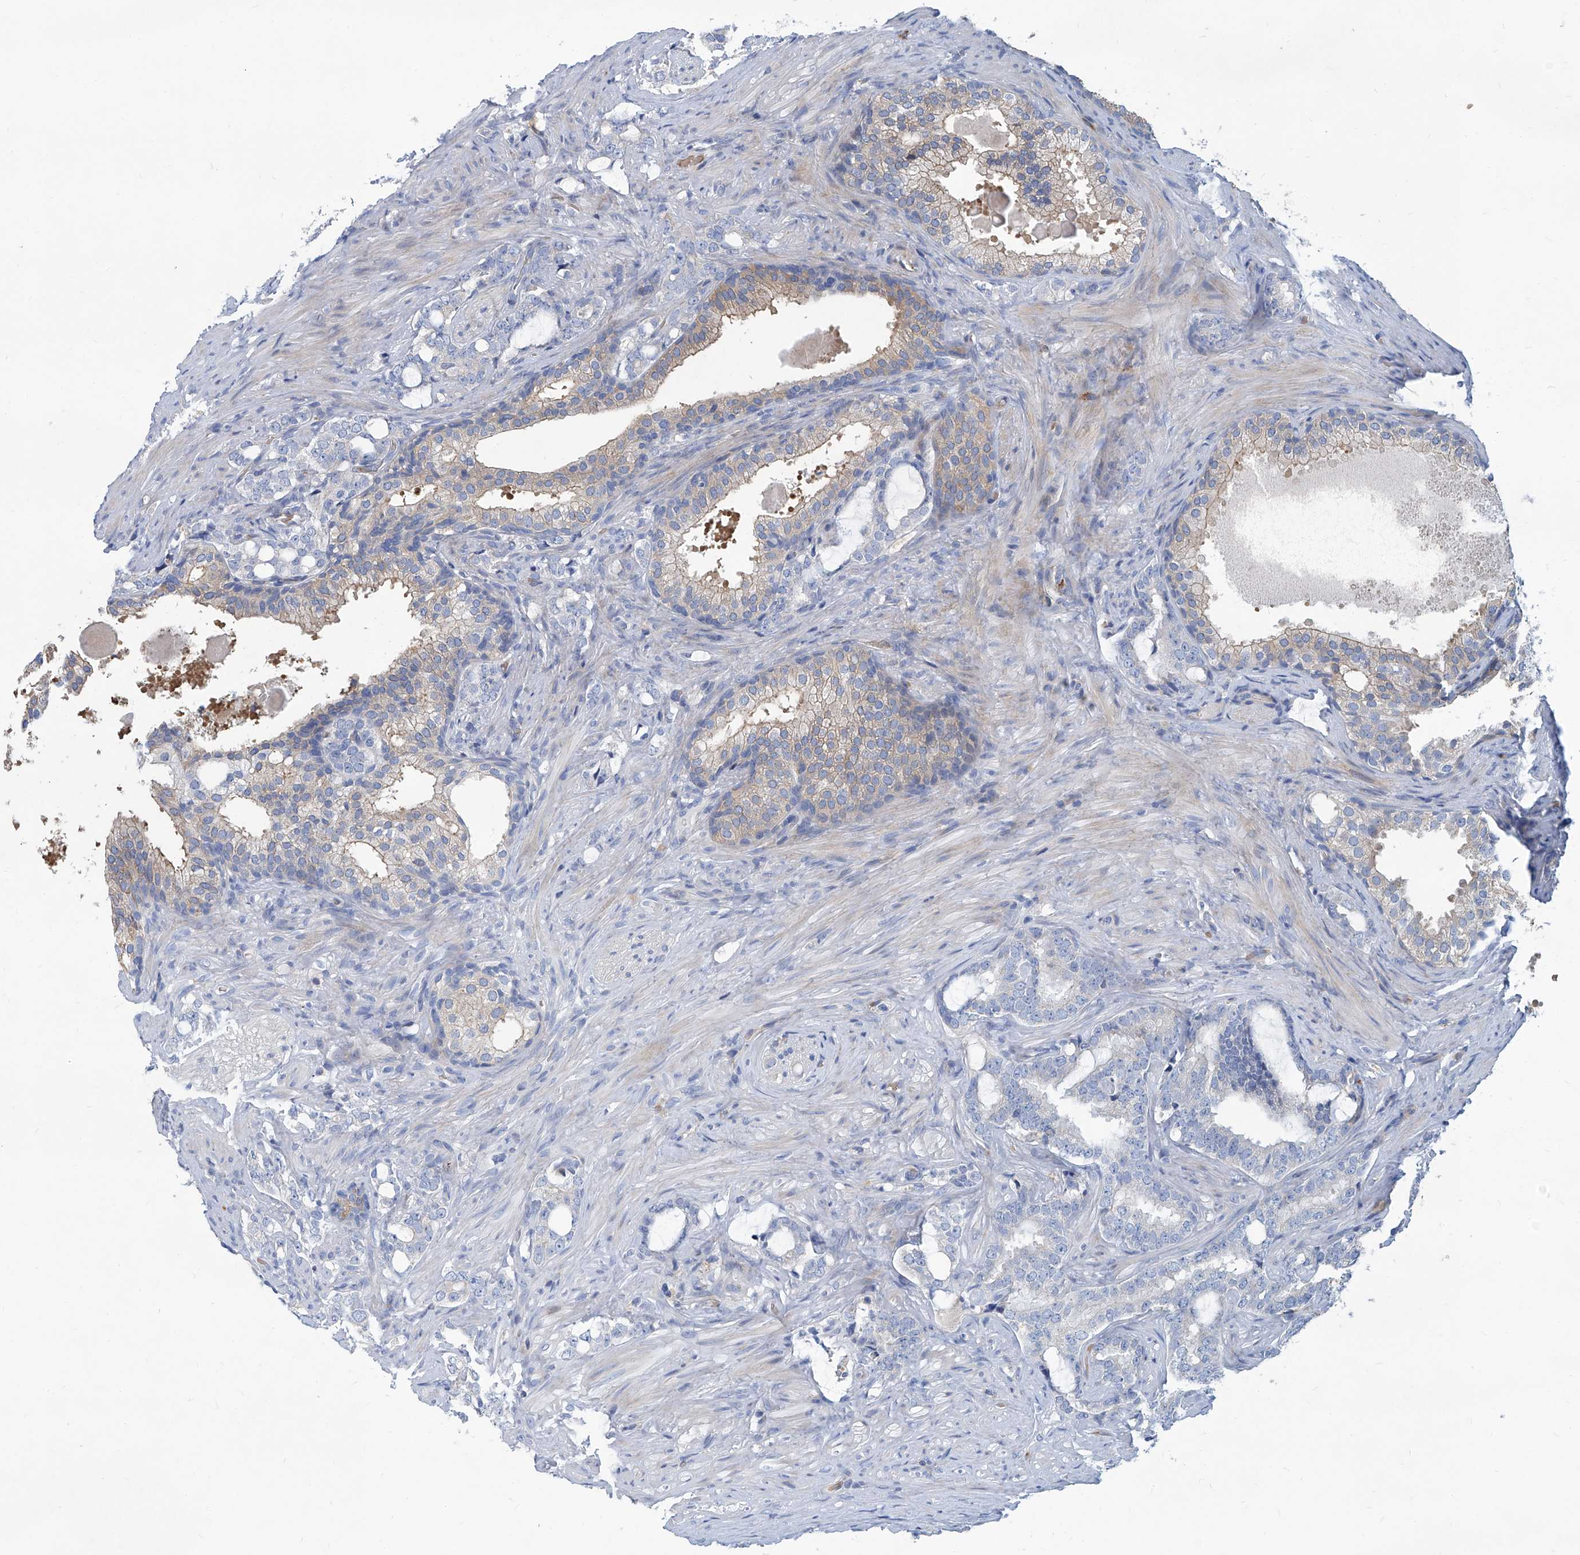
{"staining": {"intensity": "negative", "quantity": "none", "location": "none"}, "tissue": "prostate cancer", "cell_type": "Tumor cells", "image_type": "cancer", "snomed": [{"axis": "morphology", "description": "Adenocarcinoma, High grade"}, {"axis": "topography", "description": "Prostate"}], "caption": "This is a histopathology image of IHC staining of prostate adenocarcinoma (high-grade), which shows no staining in tumor cells.", "gene": "FPR2", "patient": {"sex": "male", "age": 64}}